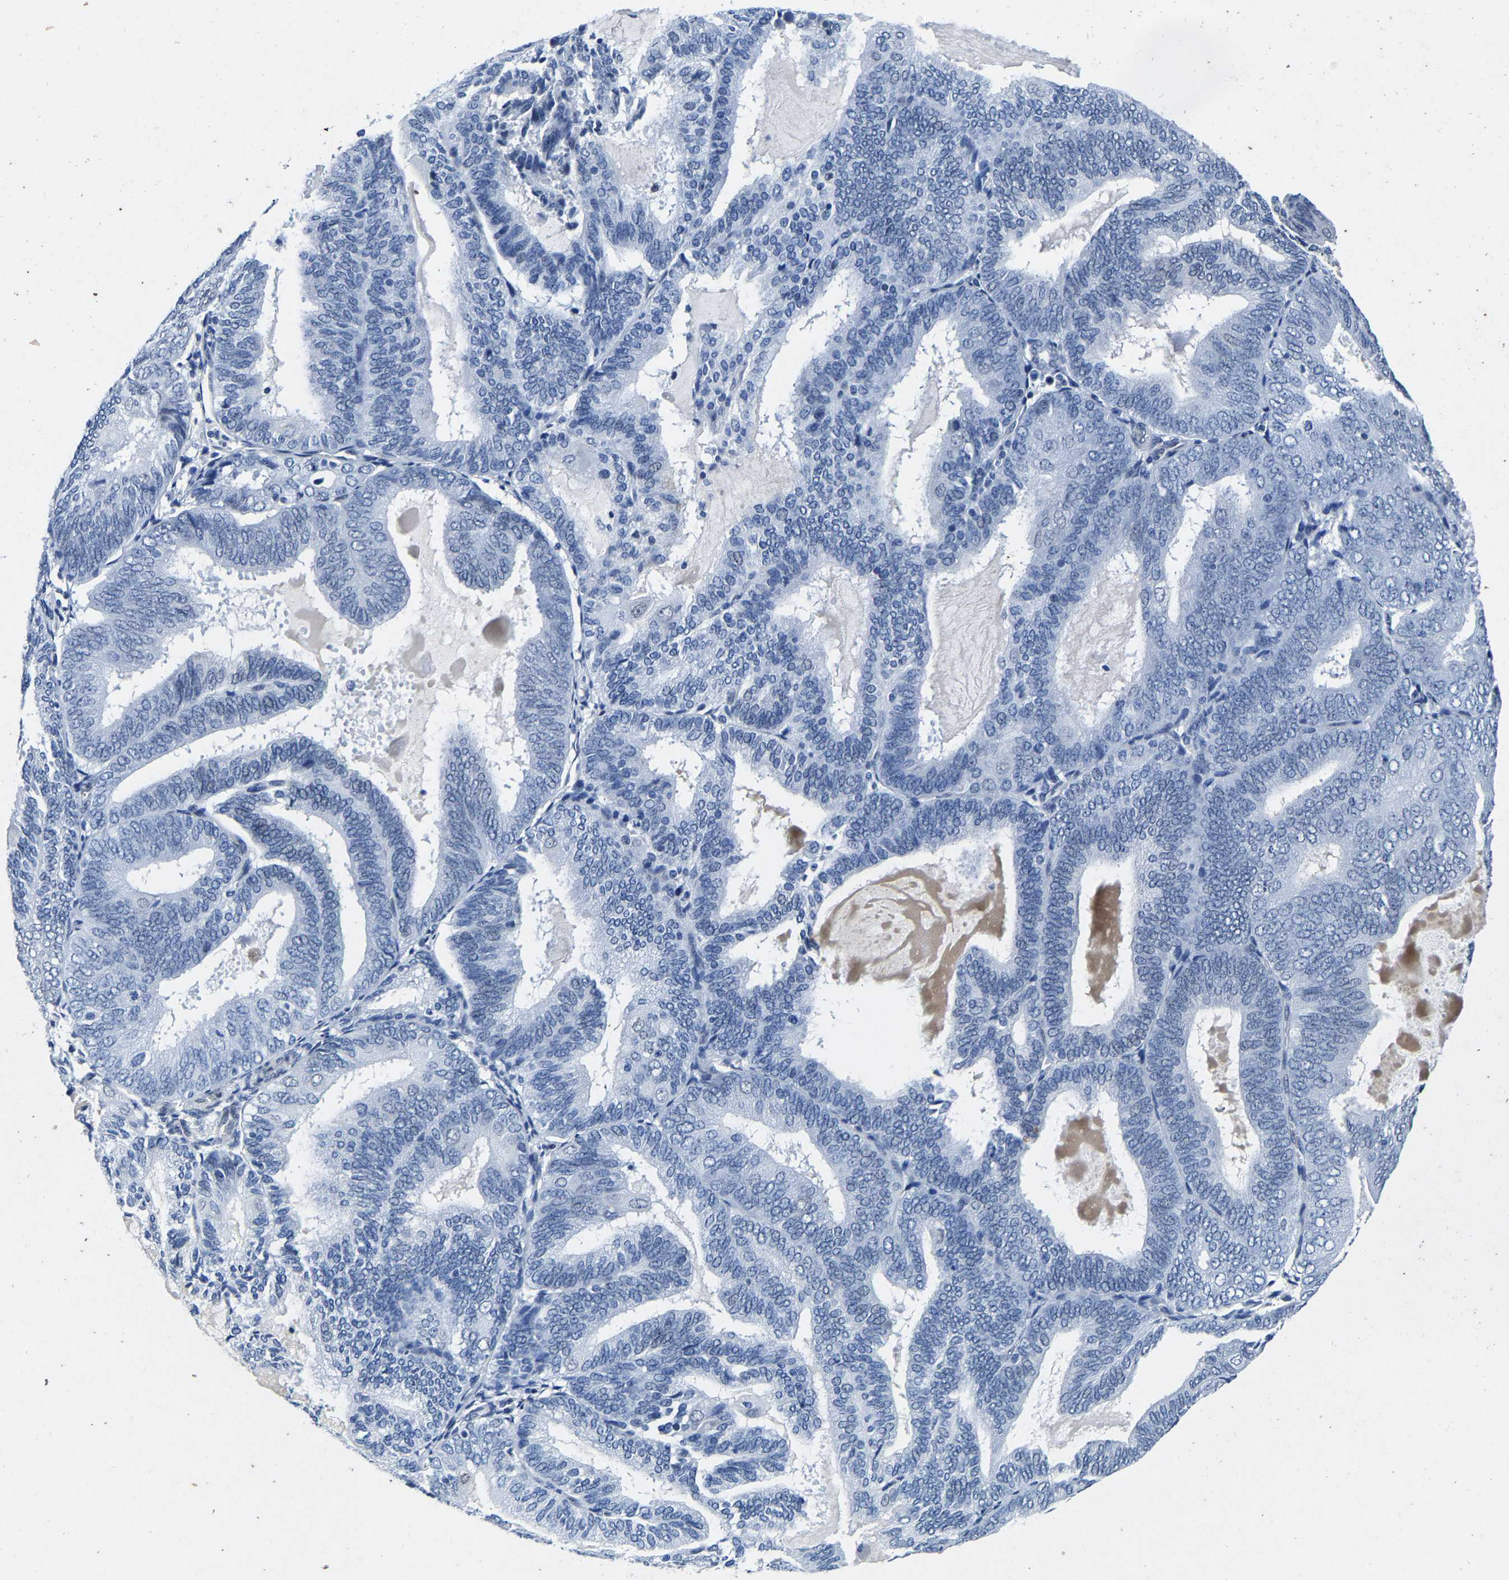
{"staining": {"intensity": "negative", "quantity": "none", "location": "none"}, "tissue": "endometrial cancer", "cell_type": "Tumor cells", "image_type": "cancer", "snomed": [{"axis": "morphology", "description": "Adenocarcinoma, NOS"}, {"axis": "topography", "description": "Endometrium"}], "caption": "IHC micrograph of neoplastic tissue: endometrial adenocarcinoma stained with DAB (3,3'-diaminobenzidine) demonstrates no significant protein positivity in tumor cells.", "gene": "UBN2", "patient": {"sex": "female", "age": 81}}